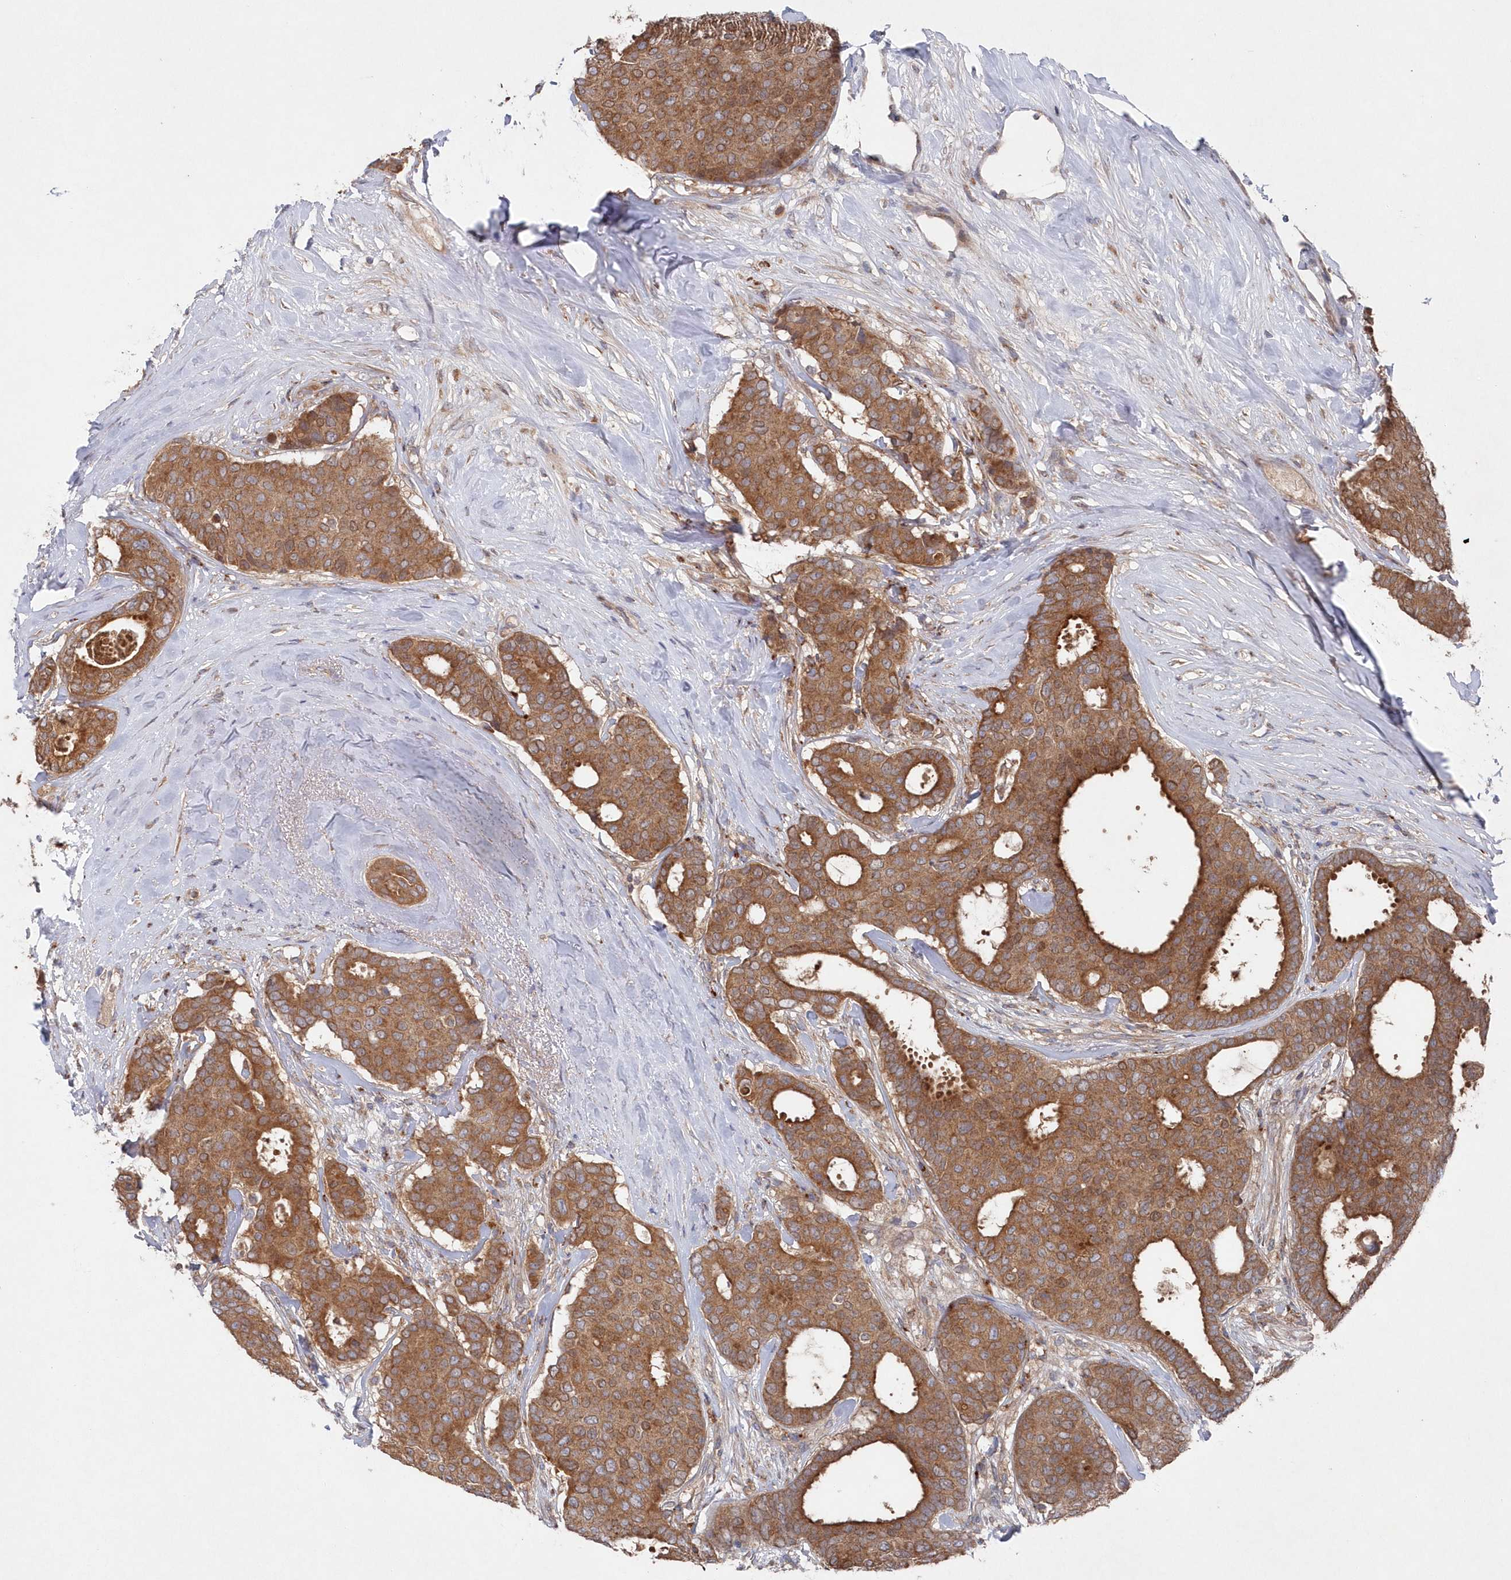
{"staining": {"intensity": "moderate", "quantity": ">75%", "location": "cytoplasmic/membranous"}, "tissue": "breast cancer", "cell_type": "Tumor cells", "image_type": "cancer", "snomed": [{"axis": "morphology", "description": "Duct carcinoma"}, {"axis": "topography", "description": "Breast"}], "caption": "A histopathology image of human breast cancer stained for a protein exhibits moderate cytoplasmic/membranous brown staining in tumor cells.", "gene": "ASNSD1", "patient": {"sex": "female", "age": 75}}